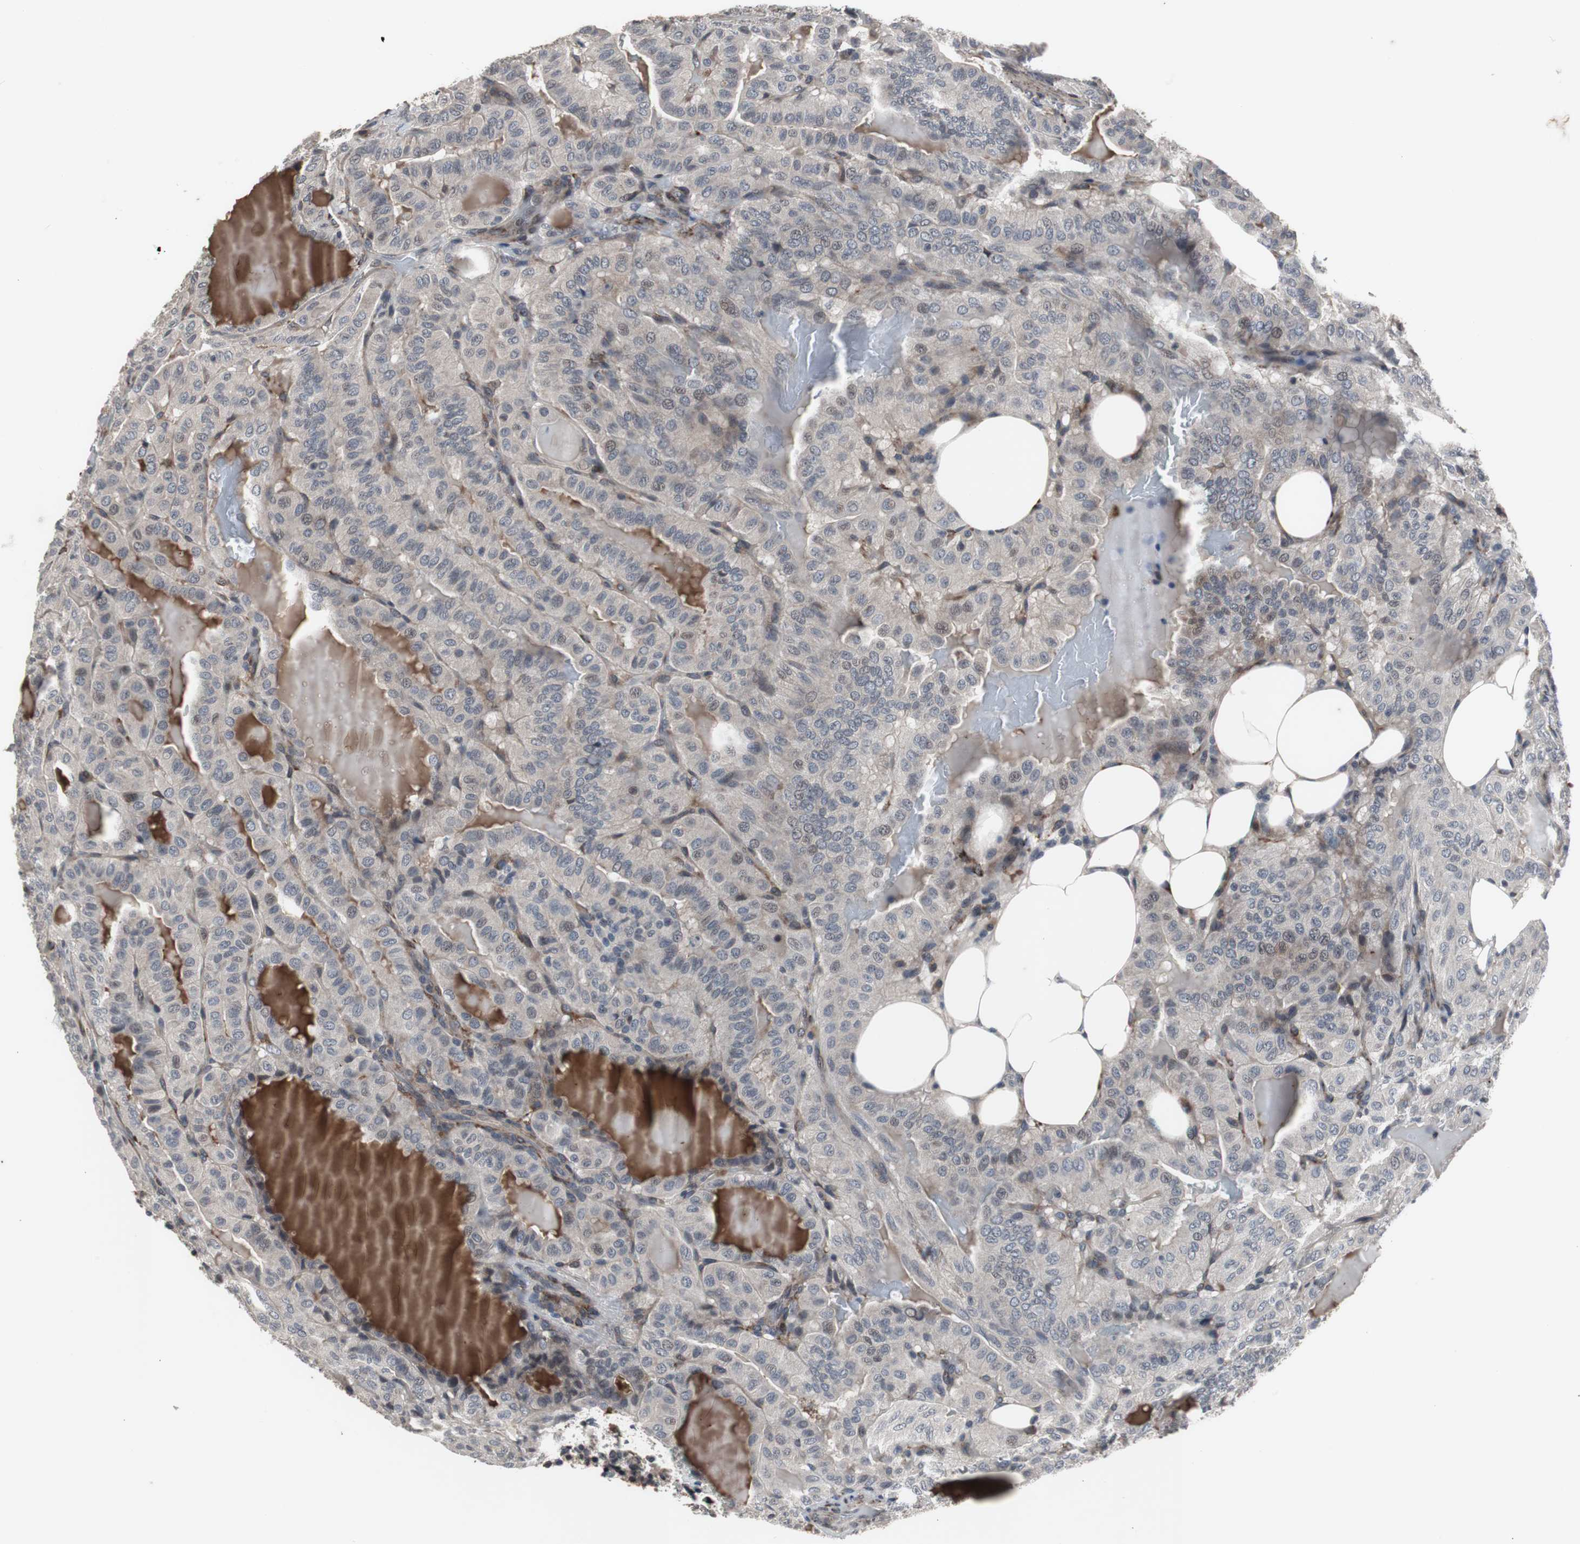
{"staining": {"intensity": "weak", "quantity": "25%-75%", "location": "cytoplasmic/membranous,nuclear"}, "tissue": "thyroid cancer", "cell_type": "Tumor cells", "image_type": "cancer", "snomed": [{"axis": "morphology", "description": "Papillary adenocarcinoma, NOS"}, {"axis": "topography", "description": "Thyroid gland"}], "caption": "Immunohistochemical staining of human papillary adenocarcinoma (thyroid) exhibits low levels of weak cytoplasmic/membranous and nuclear protein staining in approximately 25%-75% of tumor cells.", "gene": "CRADD", "patient": {"sex": "male", "age": 77}}